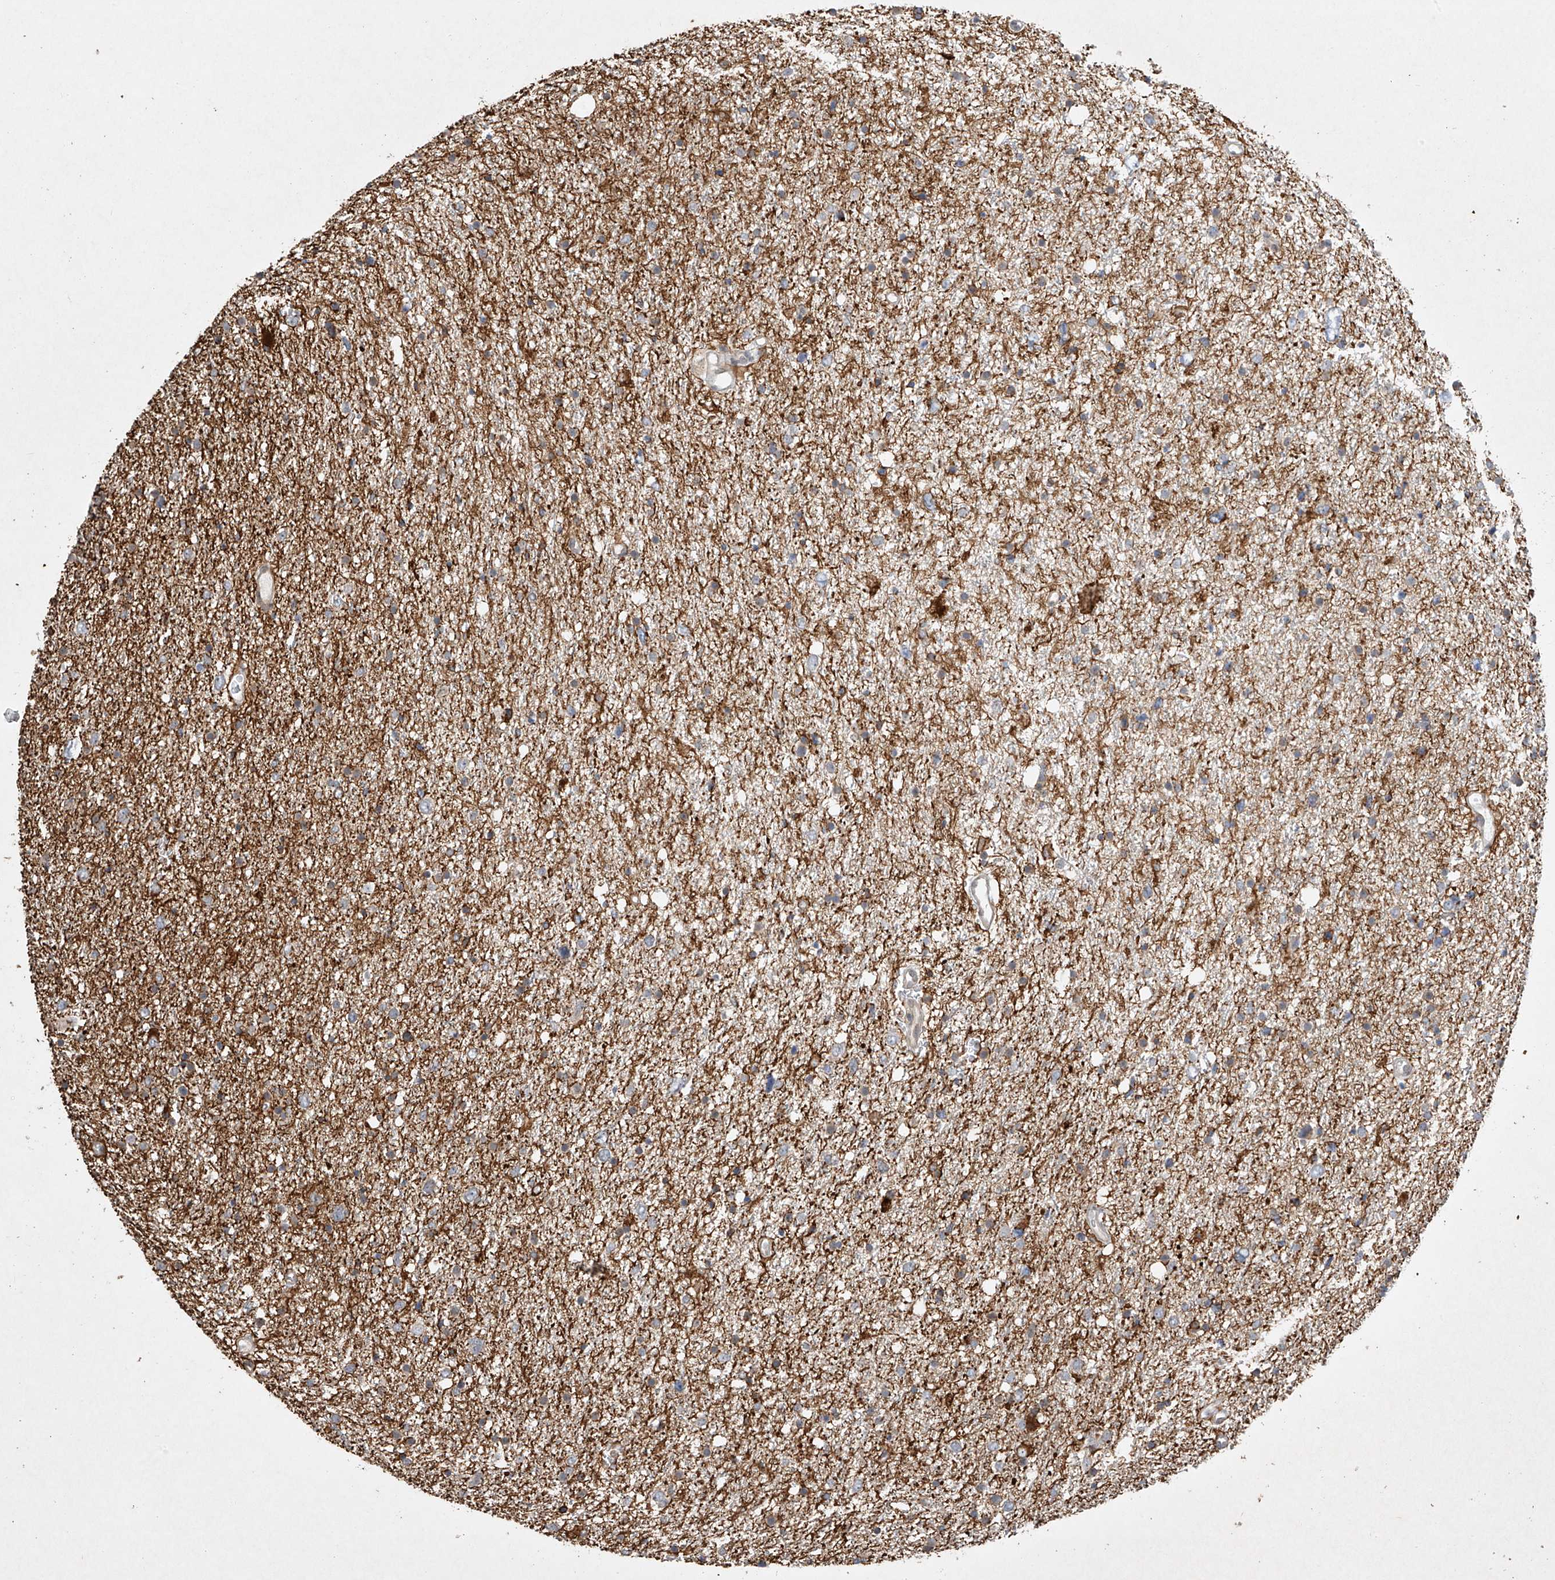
{"staining": {"intensity": "weak", "quantity": "25%-75%", "location": "cytoplasmic/membranous"}, "tissue": "glioma", "cell_type": "Tumor cells", "image_type": "cancer", "snomed": [{"axis": "morphology", "description": "Glioma, malignant, Low grade"}, {"axis": "topography", "description": "Brain"}], "caption": "Glioma stained for a protein displays weak cytoplasmic/membranous positivity in tumor cells.", "gene": "TASP1", "patient": {"sex": "female", "age": 37}}